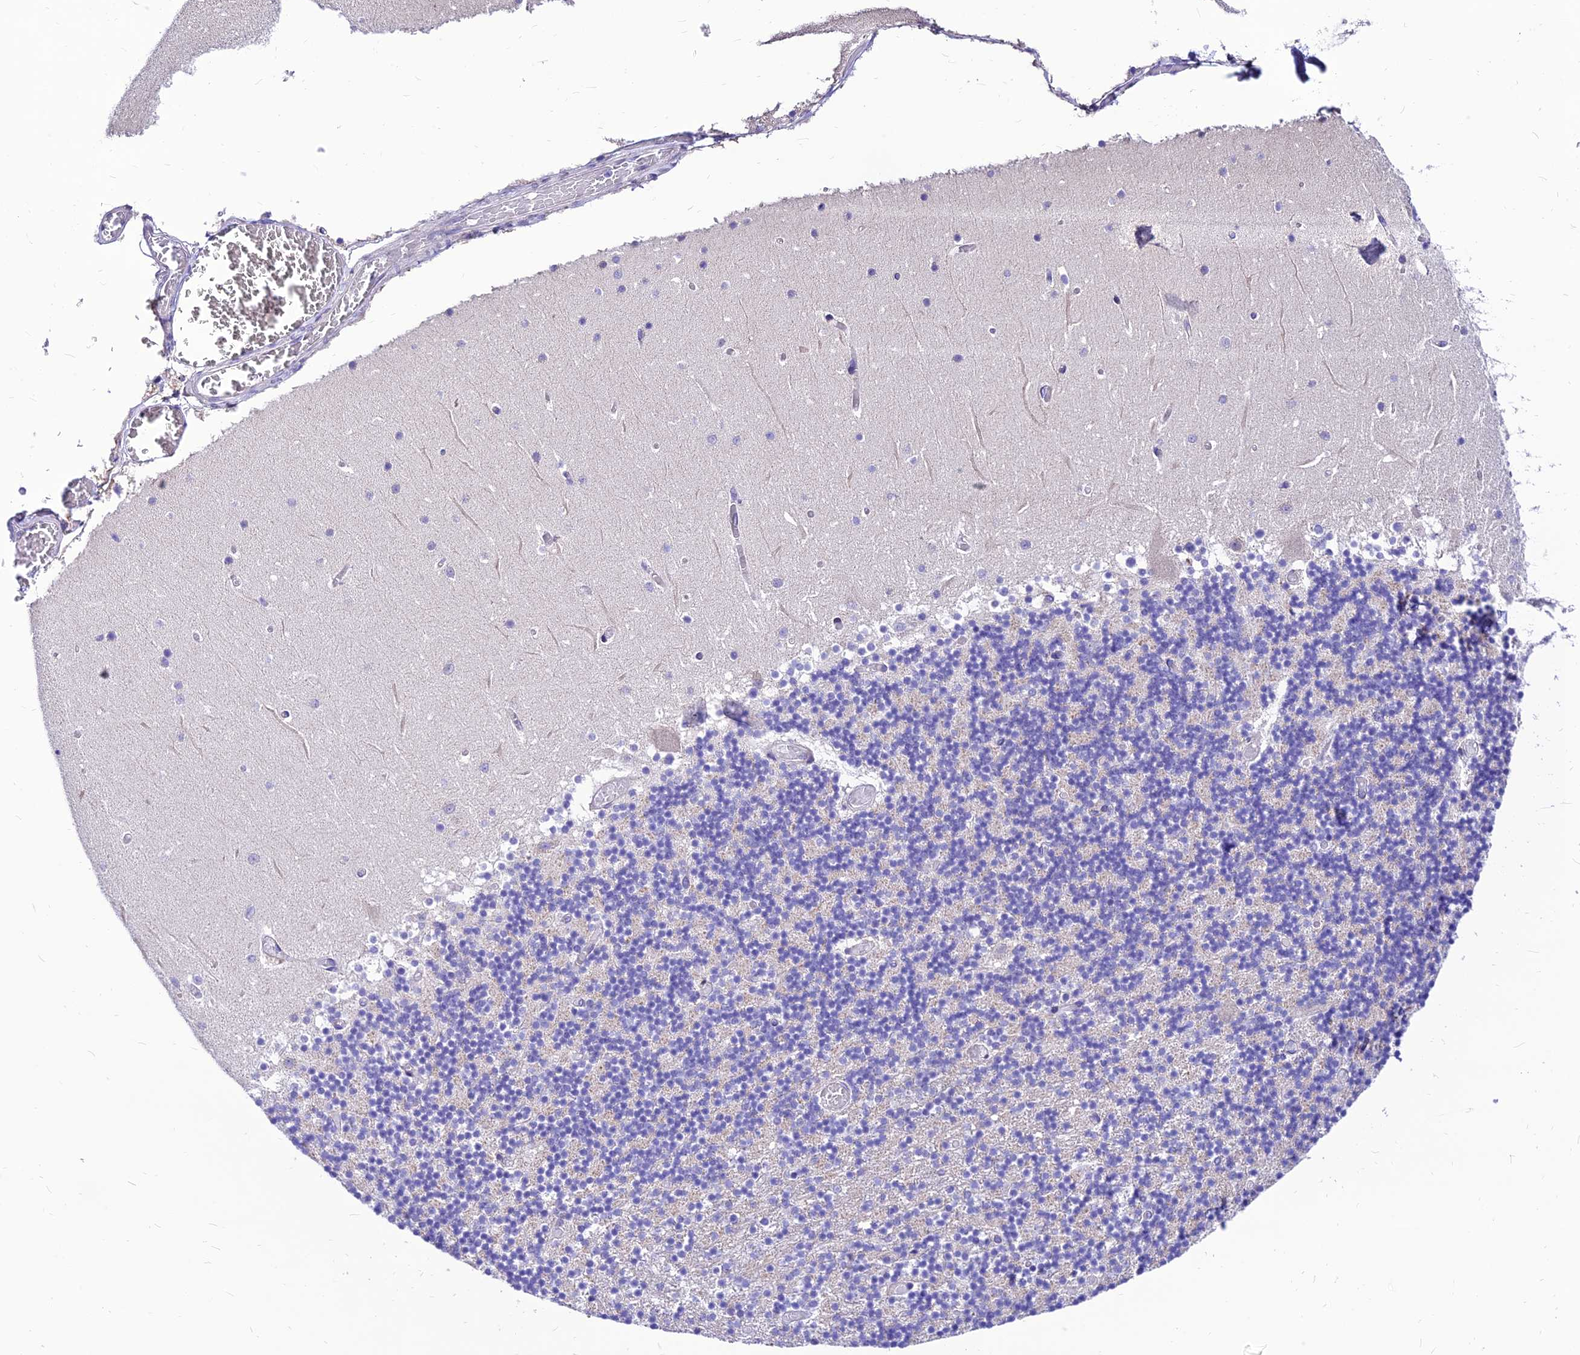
{"staining": {"intensity": "weak", "quantity": "<25%", "location": "cytoplasmic/membranous"}, "tissue": "cerebellum", "cell_type": "Cells in granular layer", "image_type": "normal", "snomed": [{"axis": "morphology", "description": "Normal tissue, NOS"}, {"axis": "topography", "description": "Cerebellum"}], "caption": "Human cerebellum stained for a protein using IHC displays no positivity in cells in granular layer.", "gene": "C6orf132", "patient": {"sex": "female", "age": 28}}